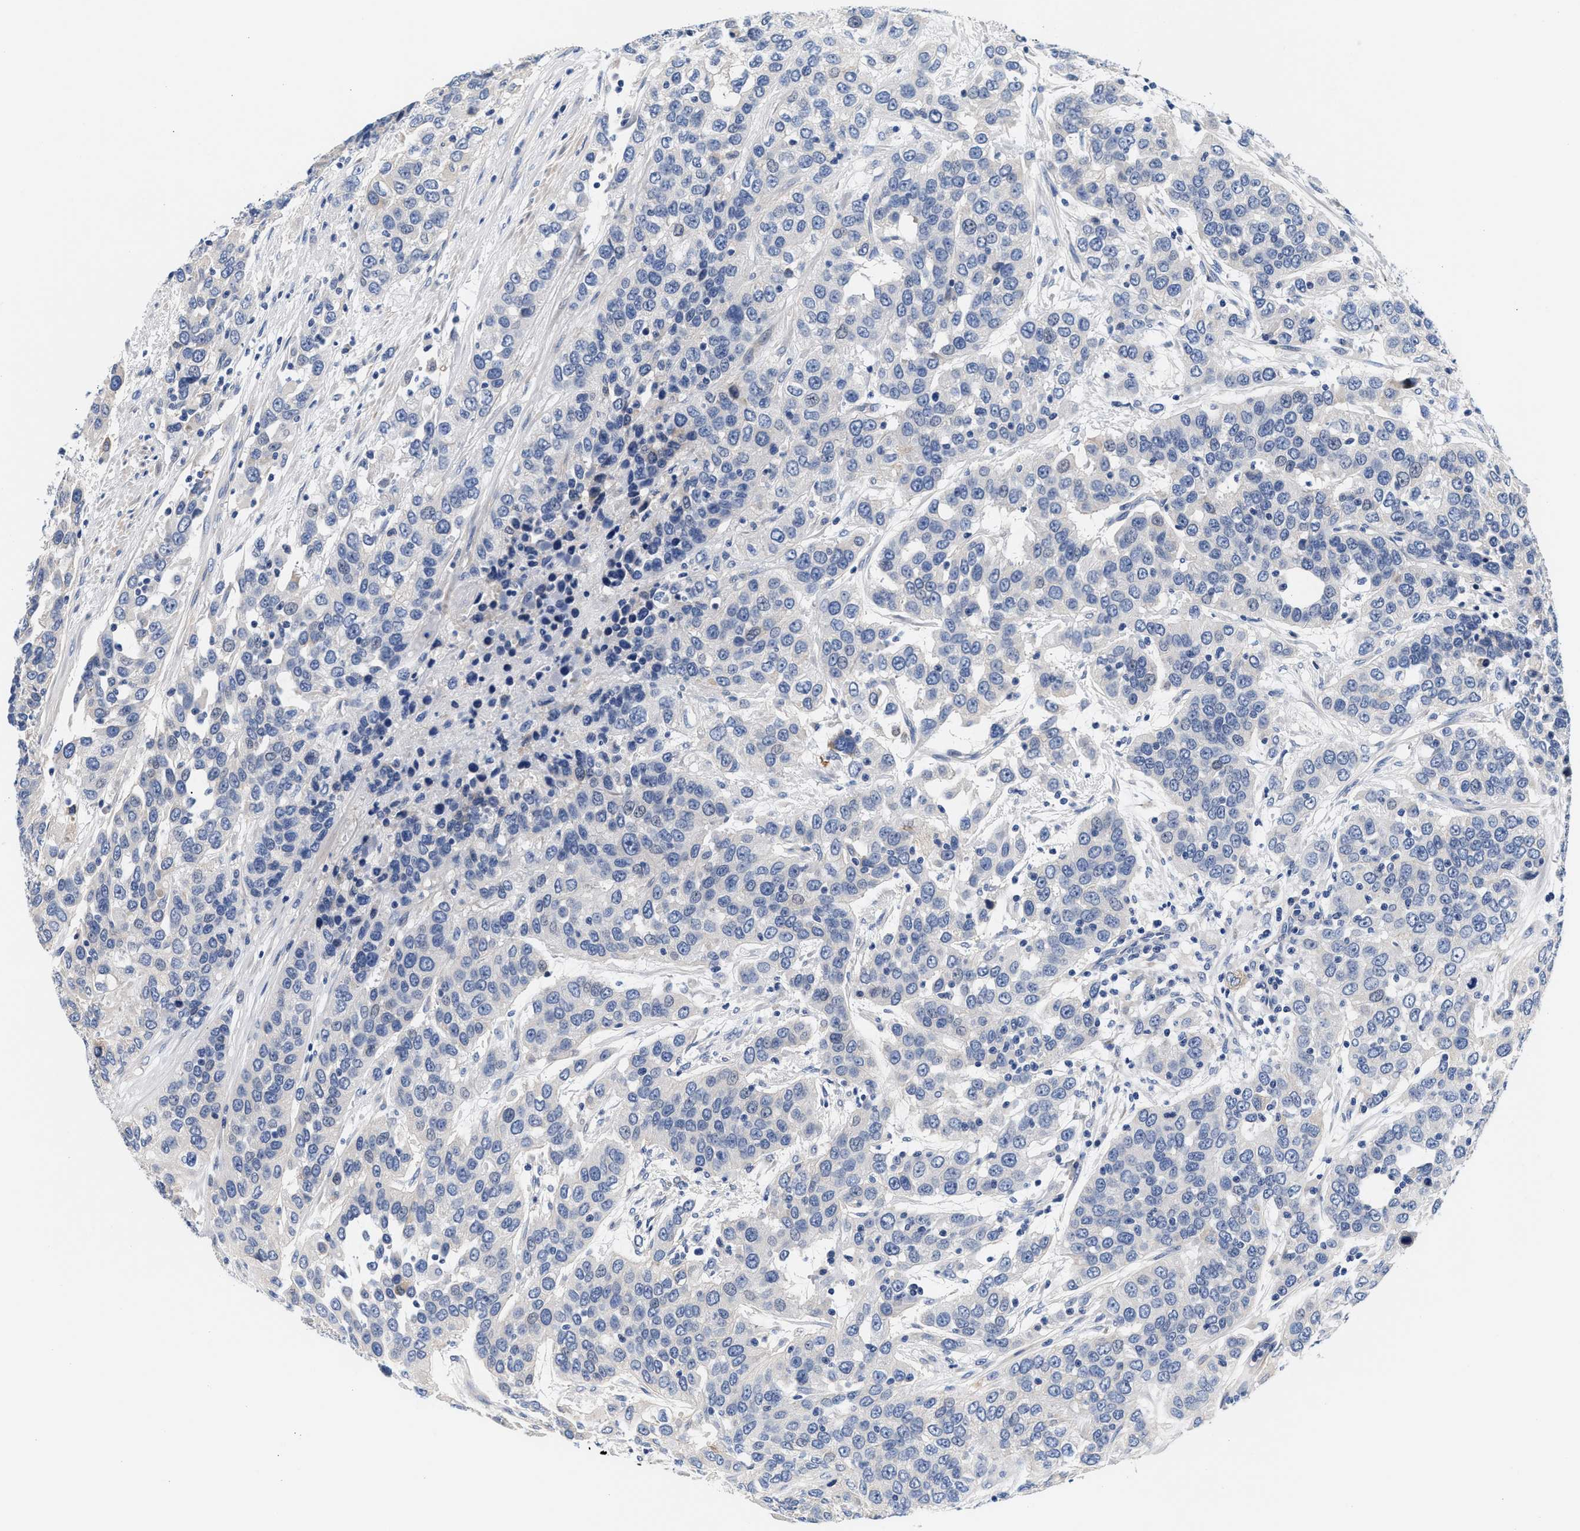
{"staining": {"intensity": "negative", "quantity": "none", "location": "none"}, "tissue": "urothelial cancer", "cell_type": "Tumor cells", "image_type": "cancer", "snomed": [{"axis": "morphology", "description": "Urothelial carcinoma, High grade"}, {"axis": "topography", "description": "Urinary bladder"}], "caption": "A high-resolution histopathology image shows immunohistochemistry staining of high-grade urothelial carcinoma, which reveals no significant expression in tumor cells.", "gene": "ACTL7B", "patient": {"sex": "female", "age": 80}}